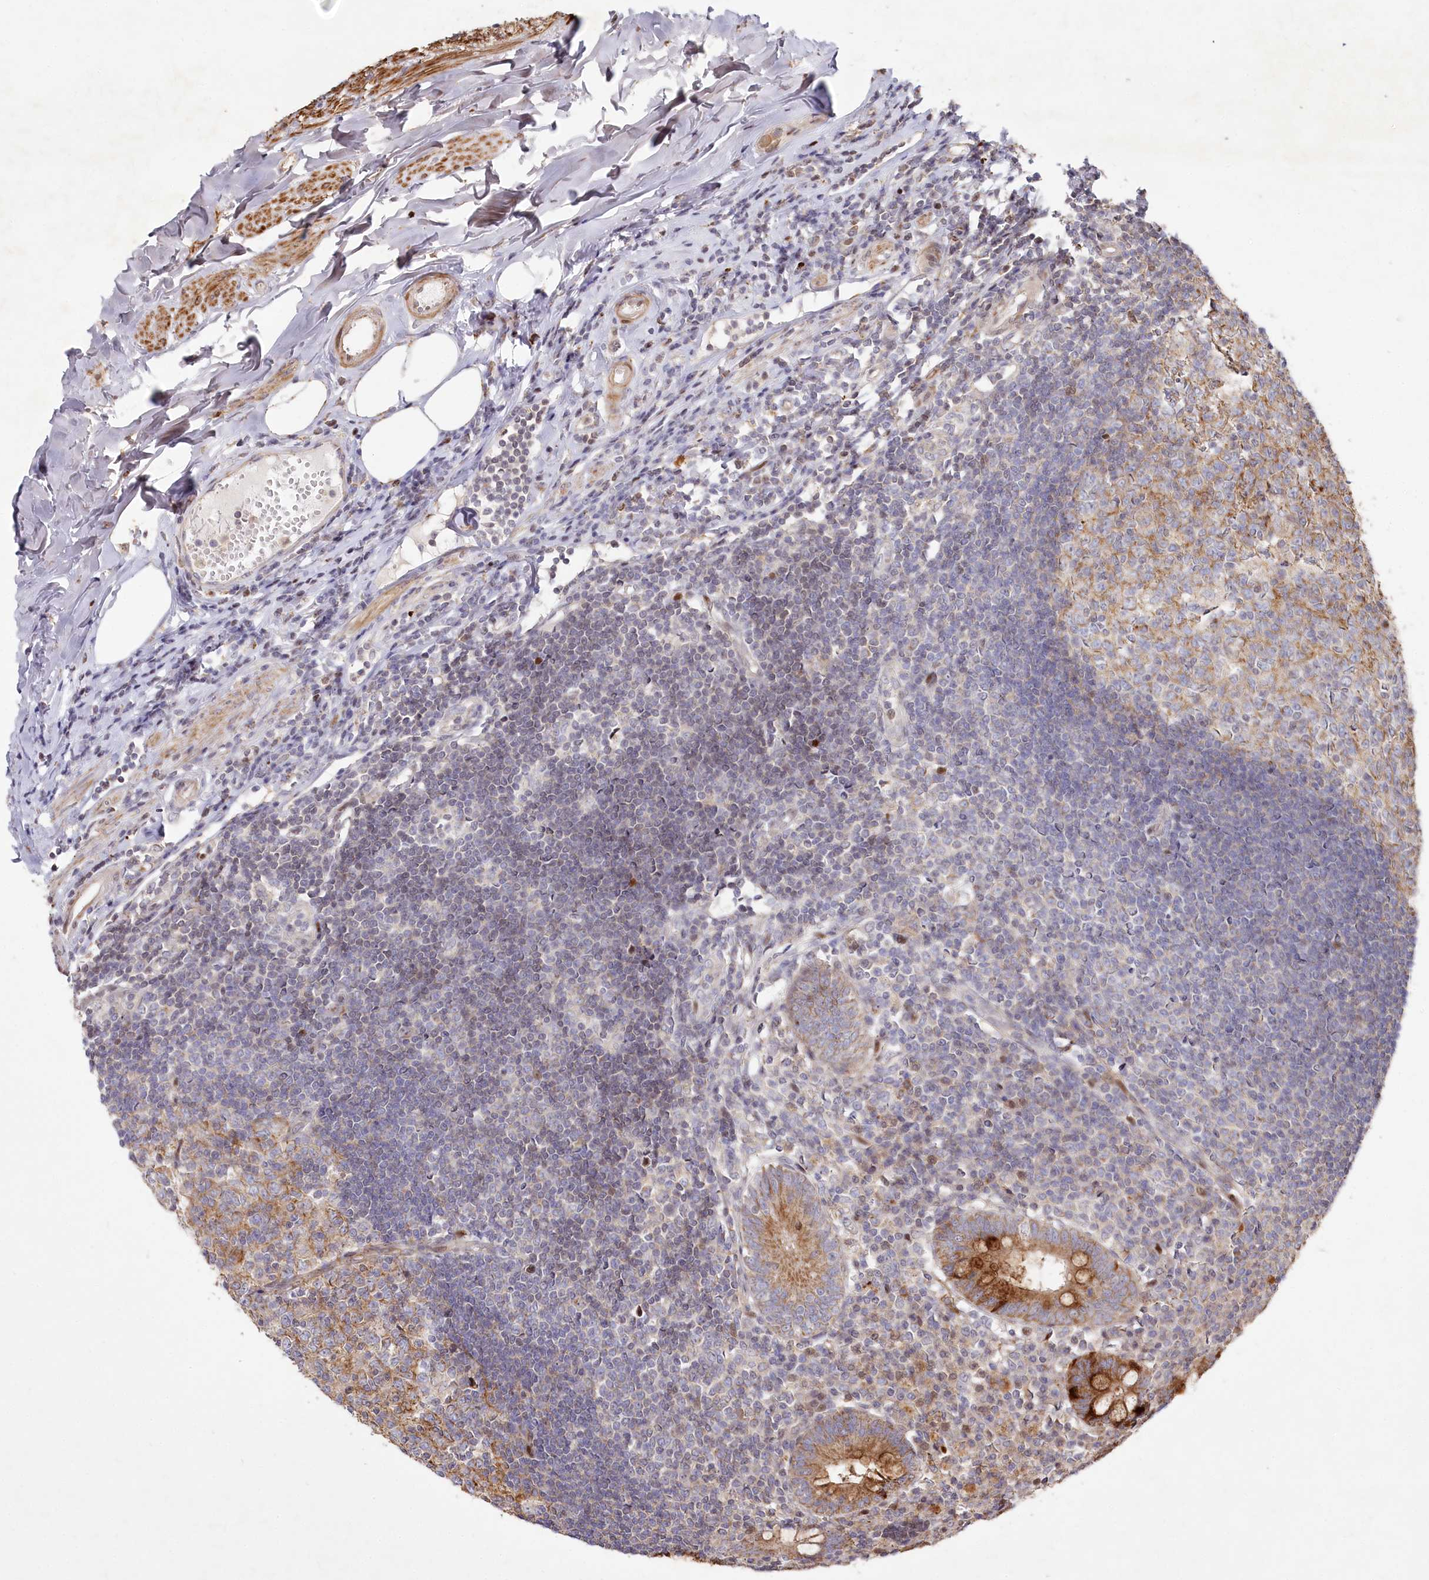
{"staining": {"intensity": "strong", "quantity": ">75%", "location": "cytoplasmic/membranous"}, "tissue": "appendix", "cell_type": "Glandular cells", "image_type": "normal", "snomed": [{"axis": "morphology", "description": "Normal tissue, NOS"}, {"axis": "topography", "description": "Appendix"}], "caption": "A brown stain highlights strong cytoplasmic/membranous positivity of a protein in glandular cells of unremarkable appendix. (DAB = brown stain, brightfield microscopy at high magnification).", "gene": "PSTK", "patient": {"sex": "female", "age": 54}}